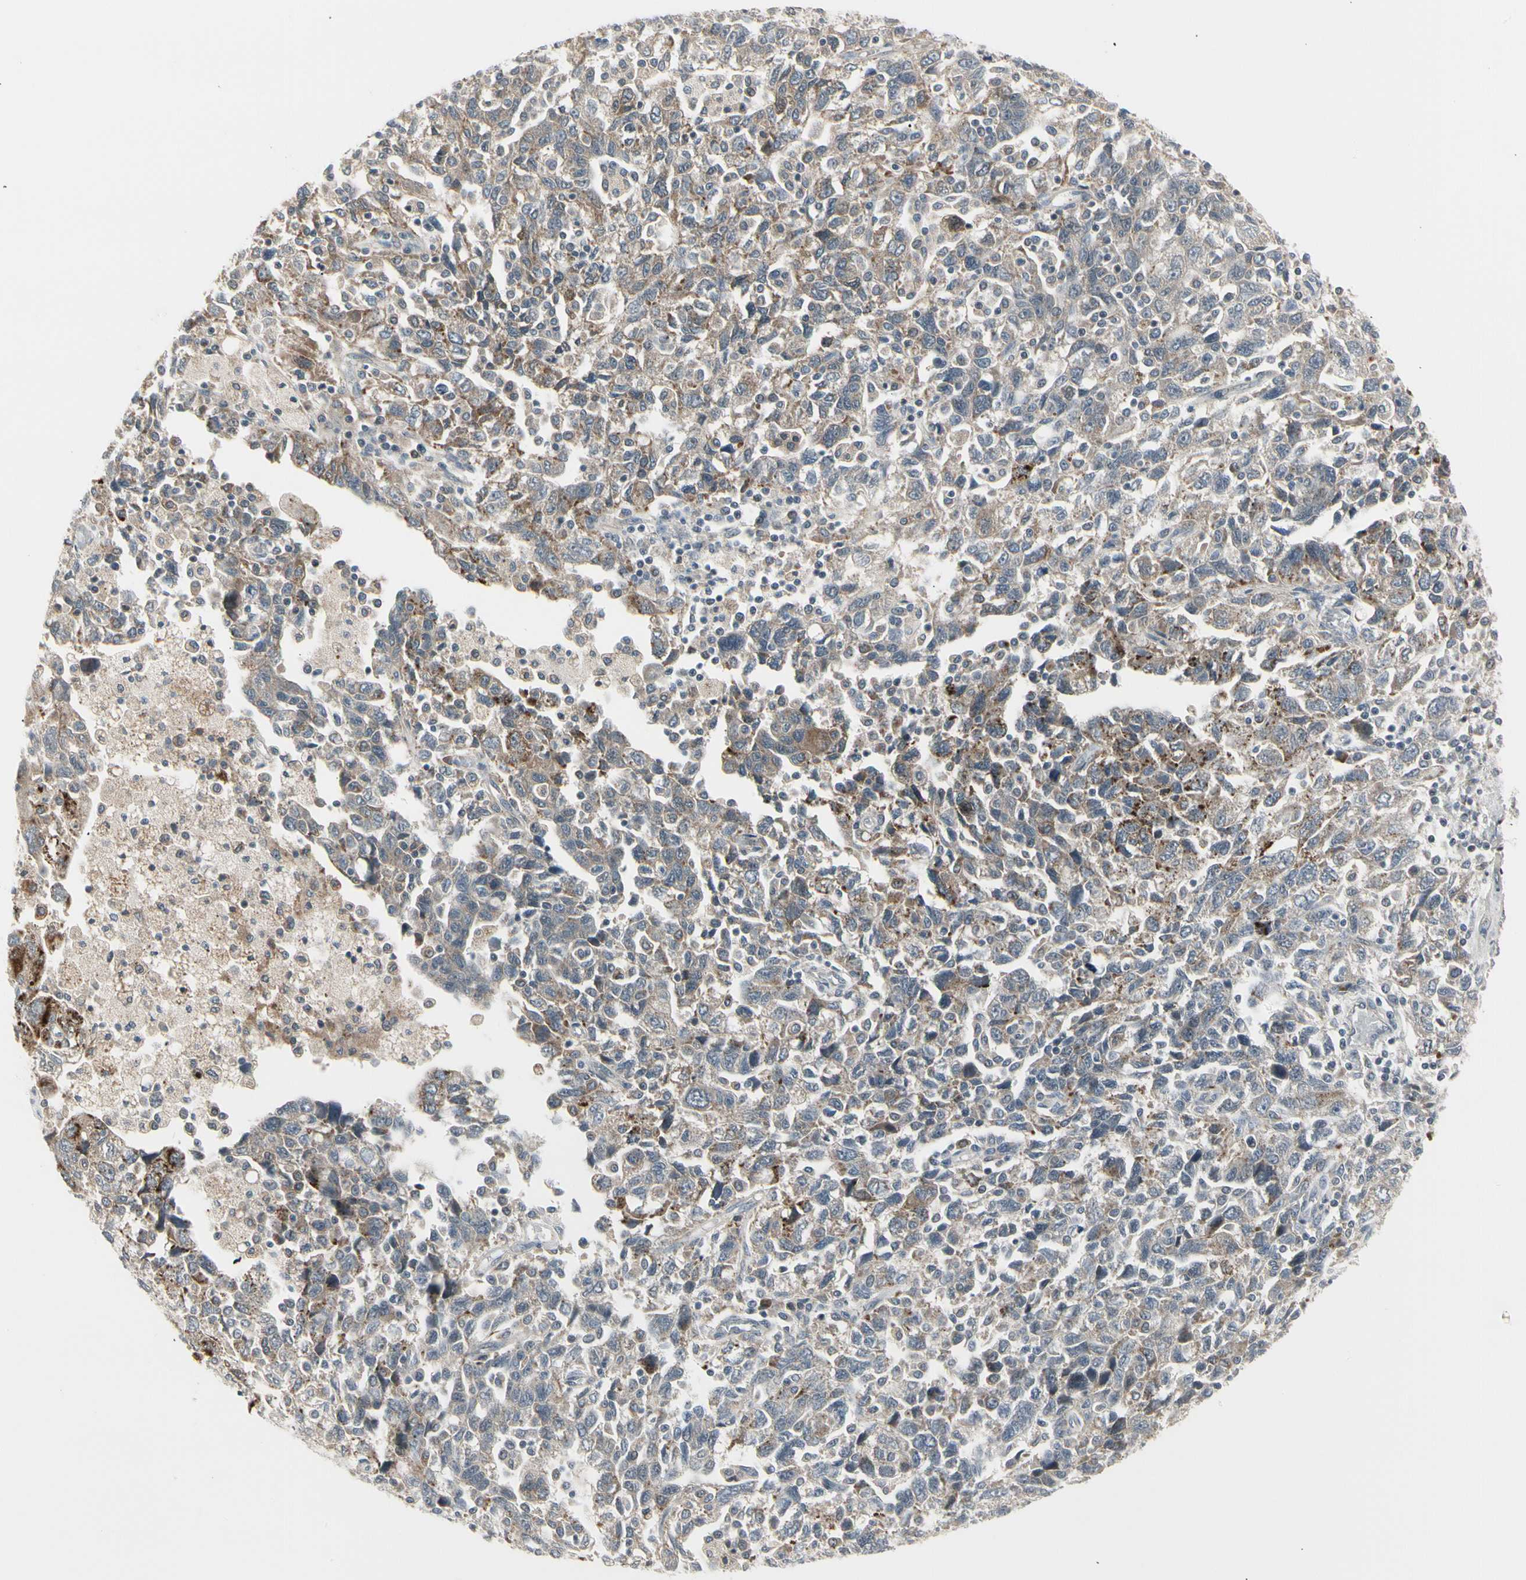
{"staining": {"intensity": "weak", "quantity": ">75%", "location": "cytoplasmic/membranous"}, "tissue": "ovarian cancer", "cell_type": "Tumor cells", "image_type": "cancer", "snomed": [{"axis": "morphology", "description": "Carcinoma, NOS"}, {"axis": "morphology", "description": "Cystadenocarcinoma, serous, NOS"}, {"axis": "topography", "description": "Ovary"}], "caption": "Ovarian serous cystadenocarcinoma stained with immunohistochemistry demonstrates weak cytoplasmic/membranous expression in approximately >75% of tumor cells.", "gene": "GRN", "patient": {"sex": "female", "age": 69}}